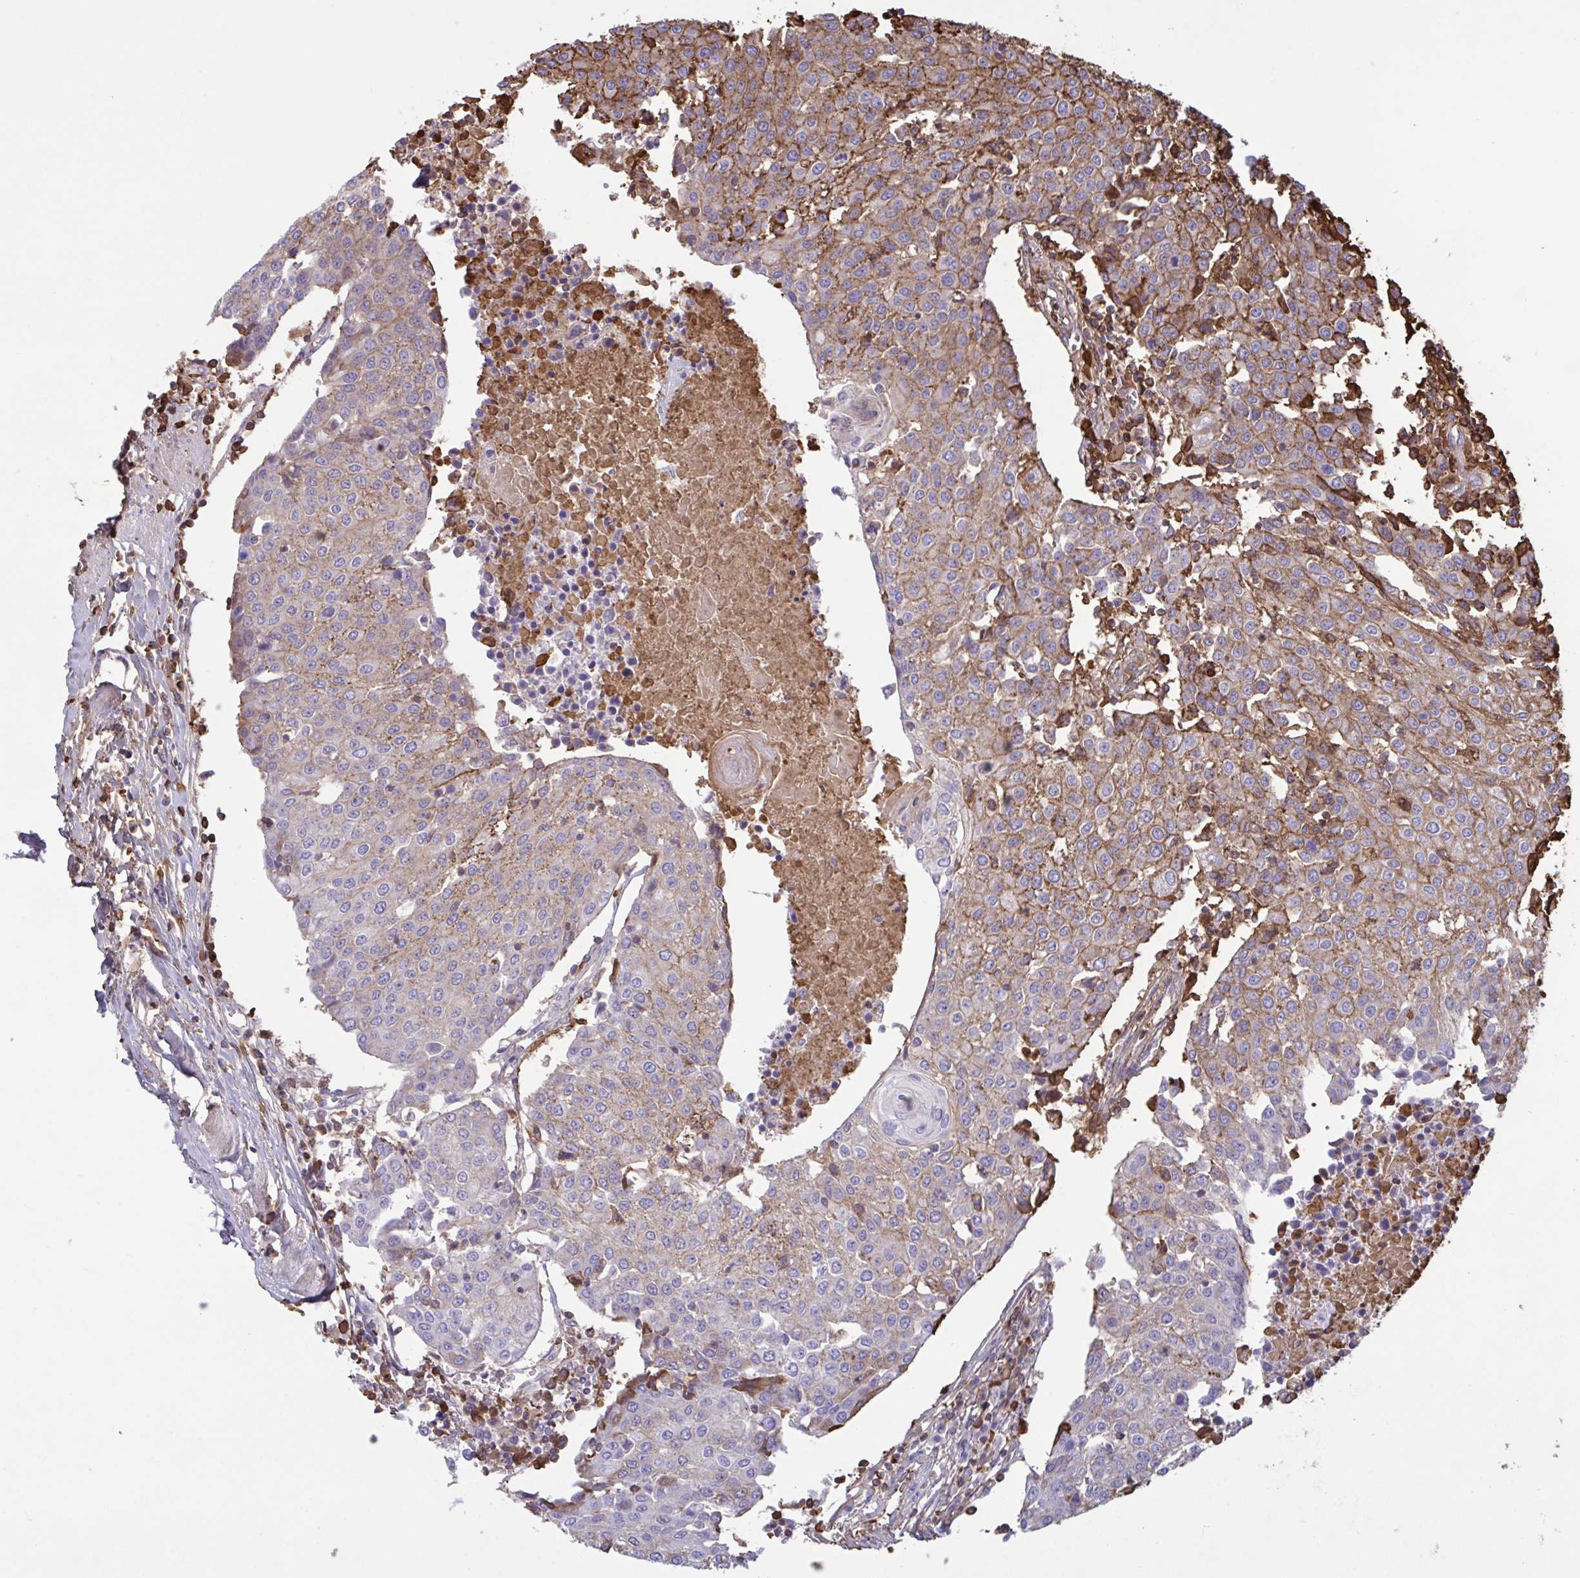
{"staining": {"intensity": "weak", "quantity": "25%-75%", "location": "cytoplasmic/membranous"}, "tissue": "urothelial cancer", "cell_type": "Tumor cells", "image_type": "cancer", "snomed": [{"axis": "morphology", "description": "Urothelial carcinoma, High grade"}, {"axis": "topography", "description": "Urinary bladder"}], "caption": "Urothelial cancer stained for a protein reveals weak cytoplasmic/membranous positivity in tumor cells.", "gene": "IL1R1", "patient": {"sex": "female", "age": 85}}